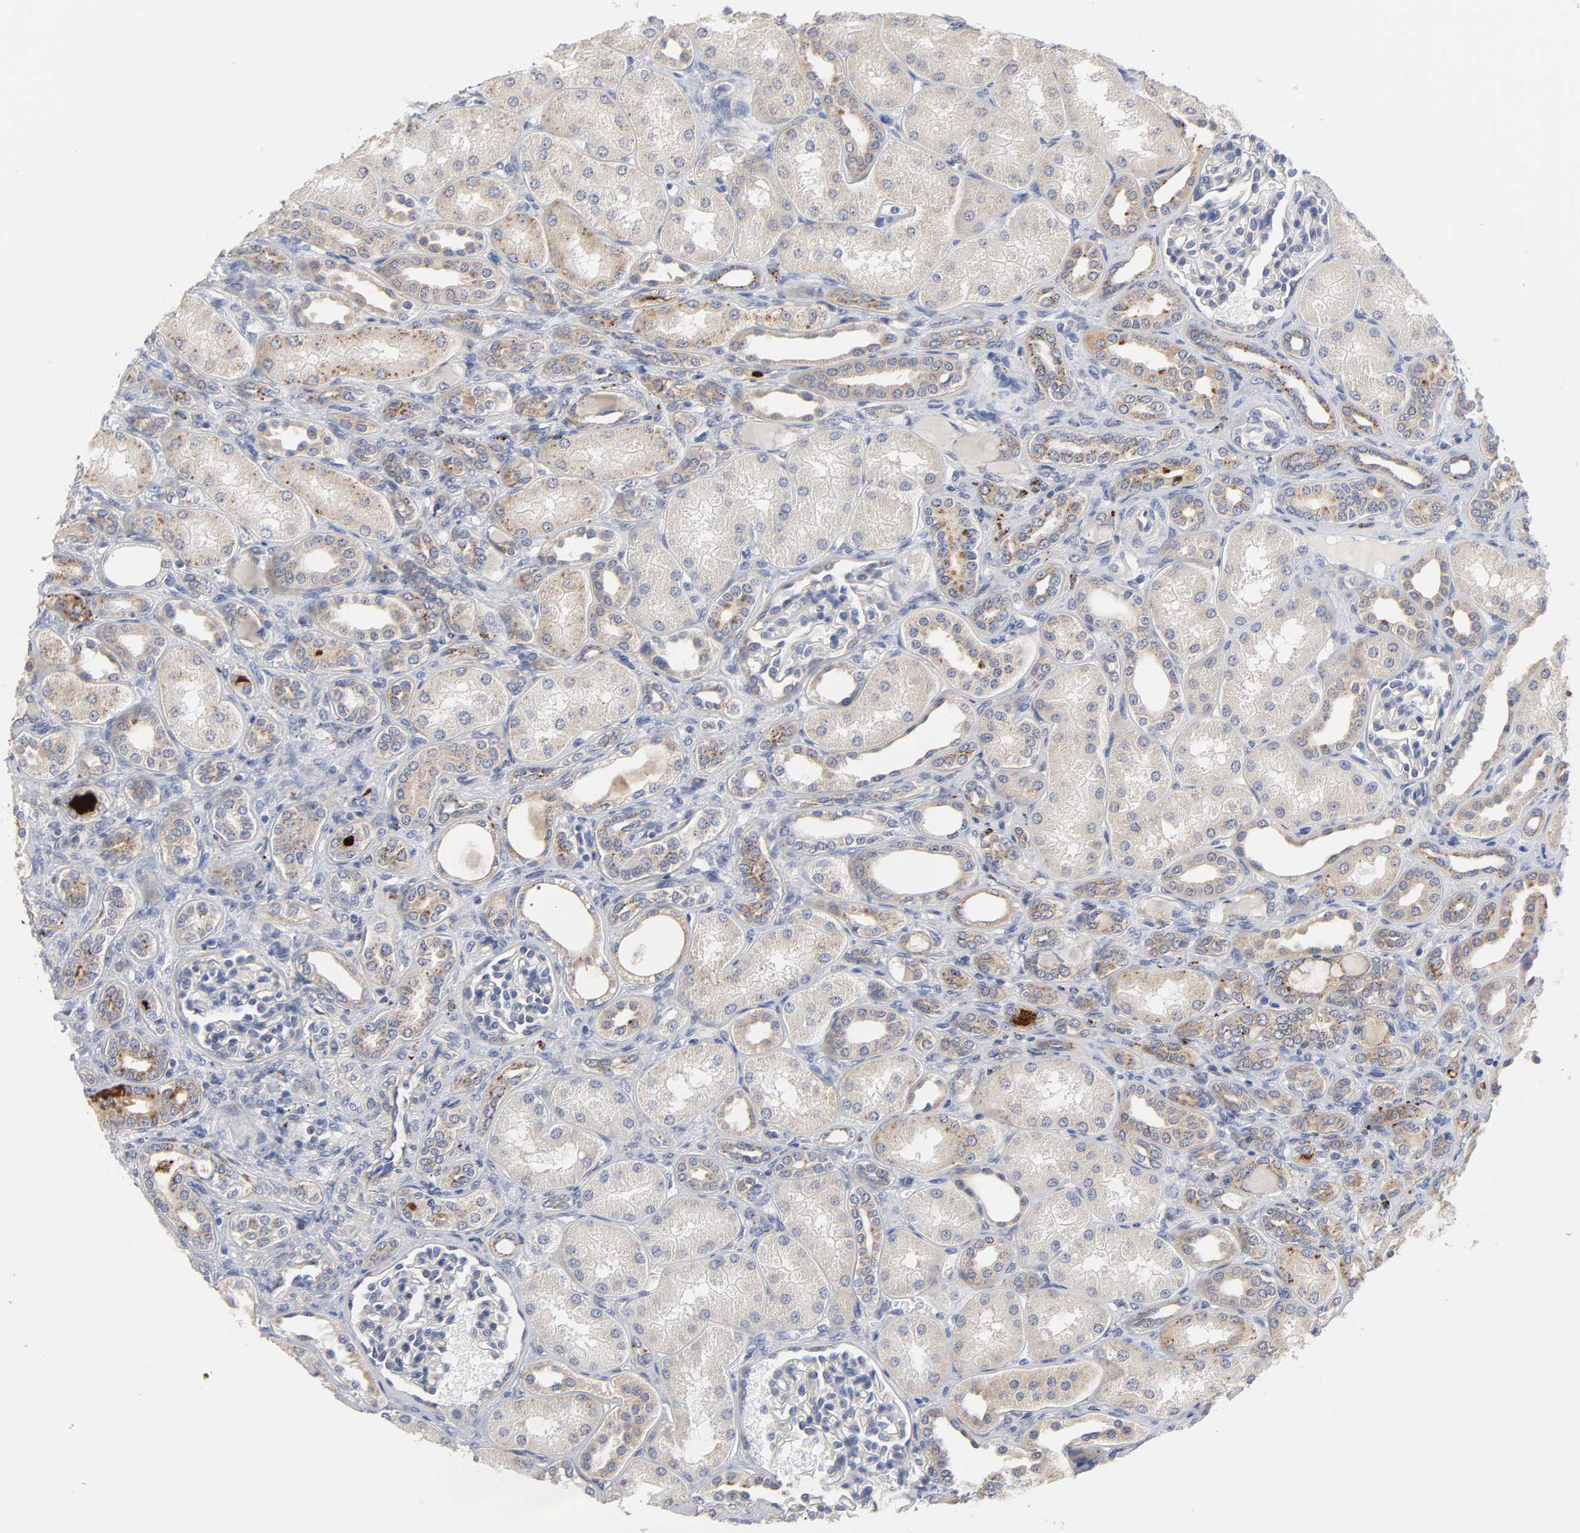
{"staining": {"intensity": "negative", "quantity": "none", "location": "none"}, "tissue": "kidney", "cell_type": "Cells in glomeruli", "image_type": "normal", "snomed": [{"axis": "morphology", "description": "Normal tissue, NOS"}, {"axis": "topography", "description": "Kidney"}], "caption": "Immunohistochemistry of normal human kidney displays no expression in cells in glomeruli.", "gene": "C17orf75", "patient": {"sex": "male", "age": 7}}